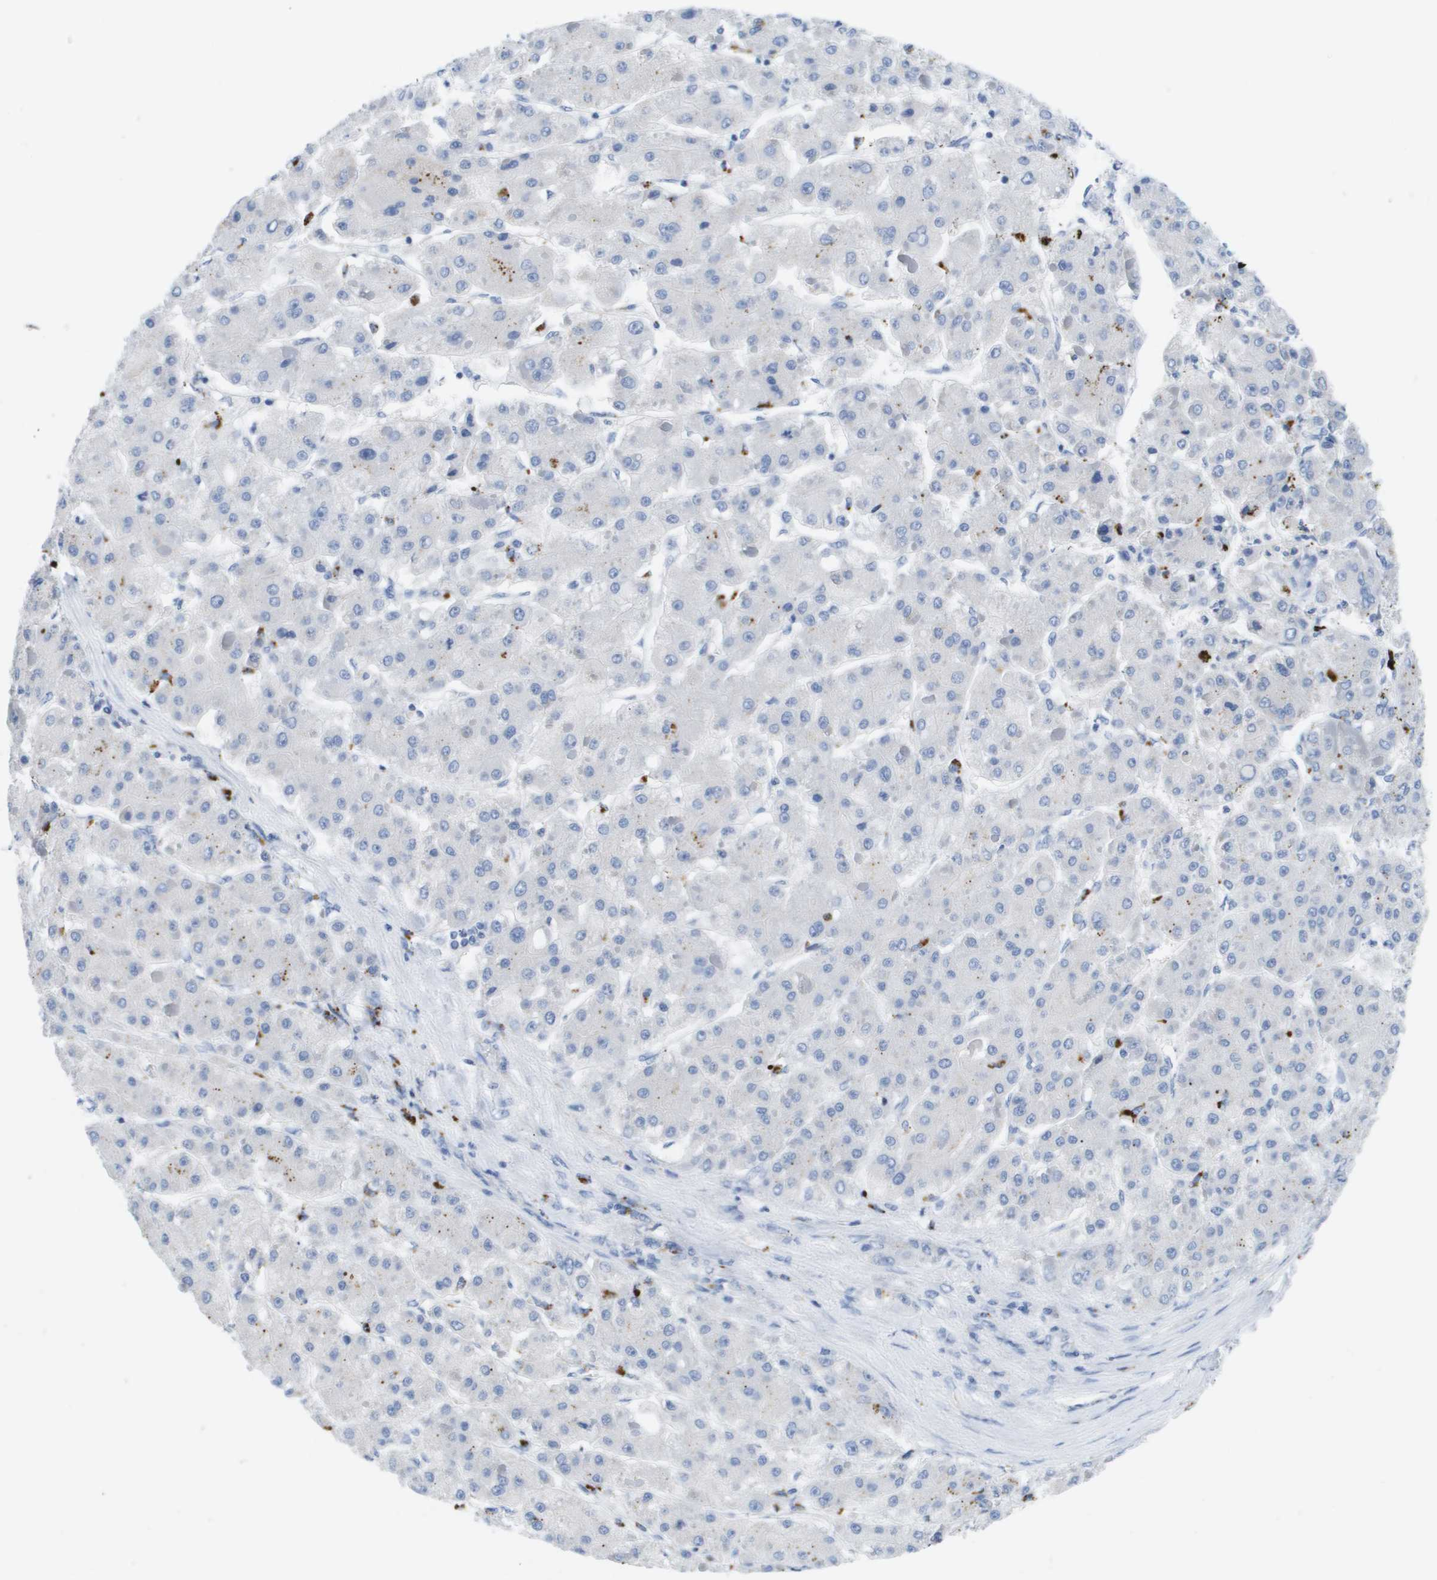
{"staining": {"intensity": "negative", "quantity": "none", "location": "none"}, "tissue": "liver cancer", "cell_type": "Tumor cells", "image_type": "cancer", "snomed": [{"axis": "morphology", "description": "Carcinoma, Hepatocellular, NOS"}, {"axis": "topography", "description": "Liver"}], "caption": "DAB immunohistochemical staining of liver hepatocellular carcinoma exhibits no significant positivity in tumor cells.", "gene": "MS4A1", "patient": {"sex": "female", "age": 73}}